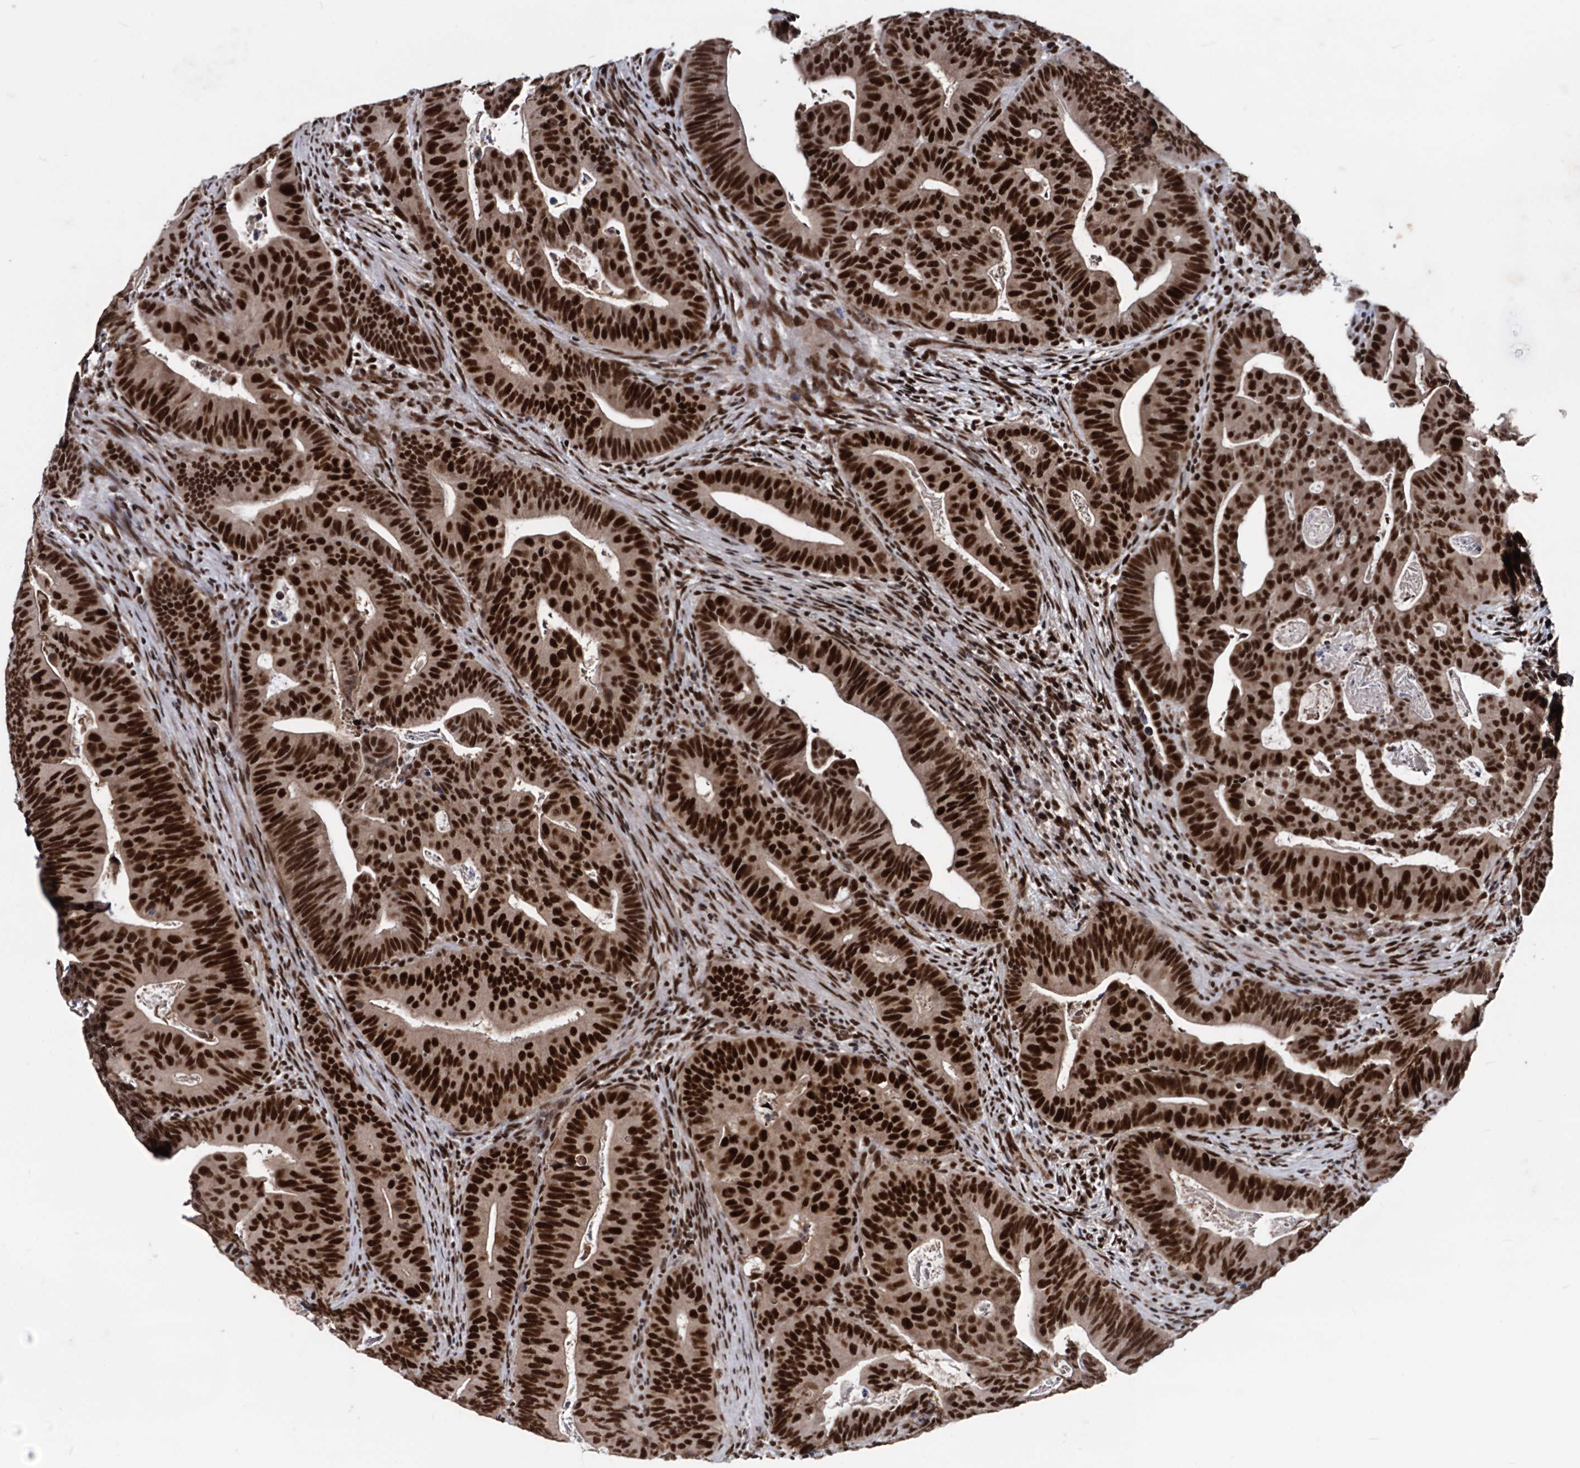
{"staining": {"intensity": "strong", "quantity": ">75%", "location": "nuclear"}, "tissue": "colorectal cancer", "cell_type": "Tumor cells", "image_type": "cancer", "snomed": [{"axis": "morphology", "description": "Adenocarcinoma, NOS"}, {"axis": "topography", "description": "Rectum"}], "caption": "Protein staining of colorectal cancer (adenocarcinoma) tissue displays strong nuclear staining in about >75% of tumor cells. (DAB (3,3'-diaminobenzidine) IHC with brightfield microscopy, high magnification).", "gene": "GALNT11", "patient": {"sex": "female", "age": 75}}